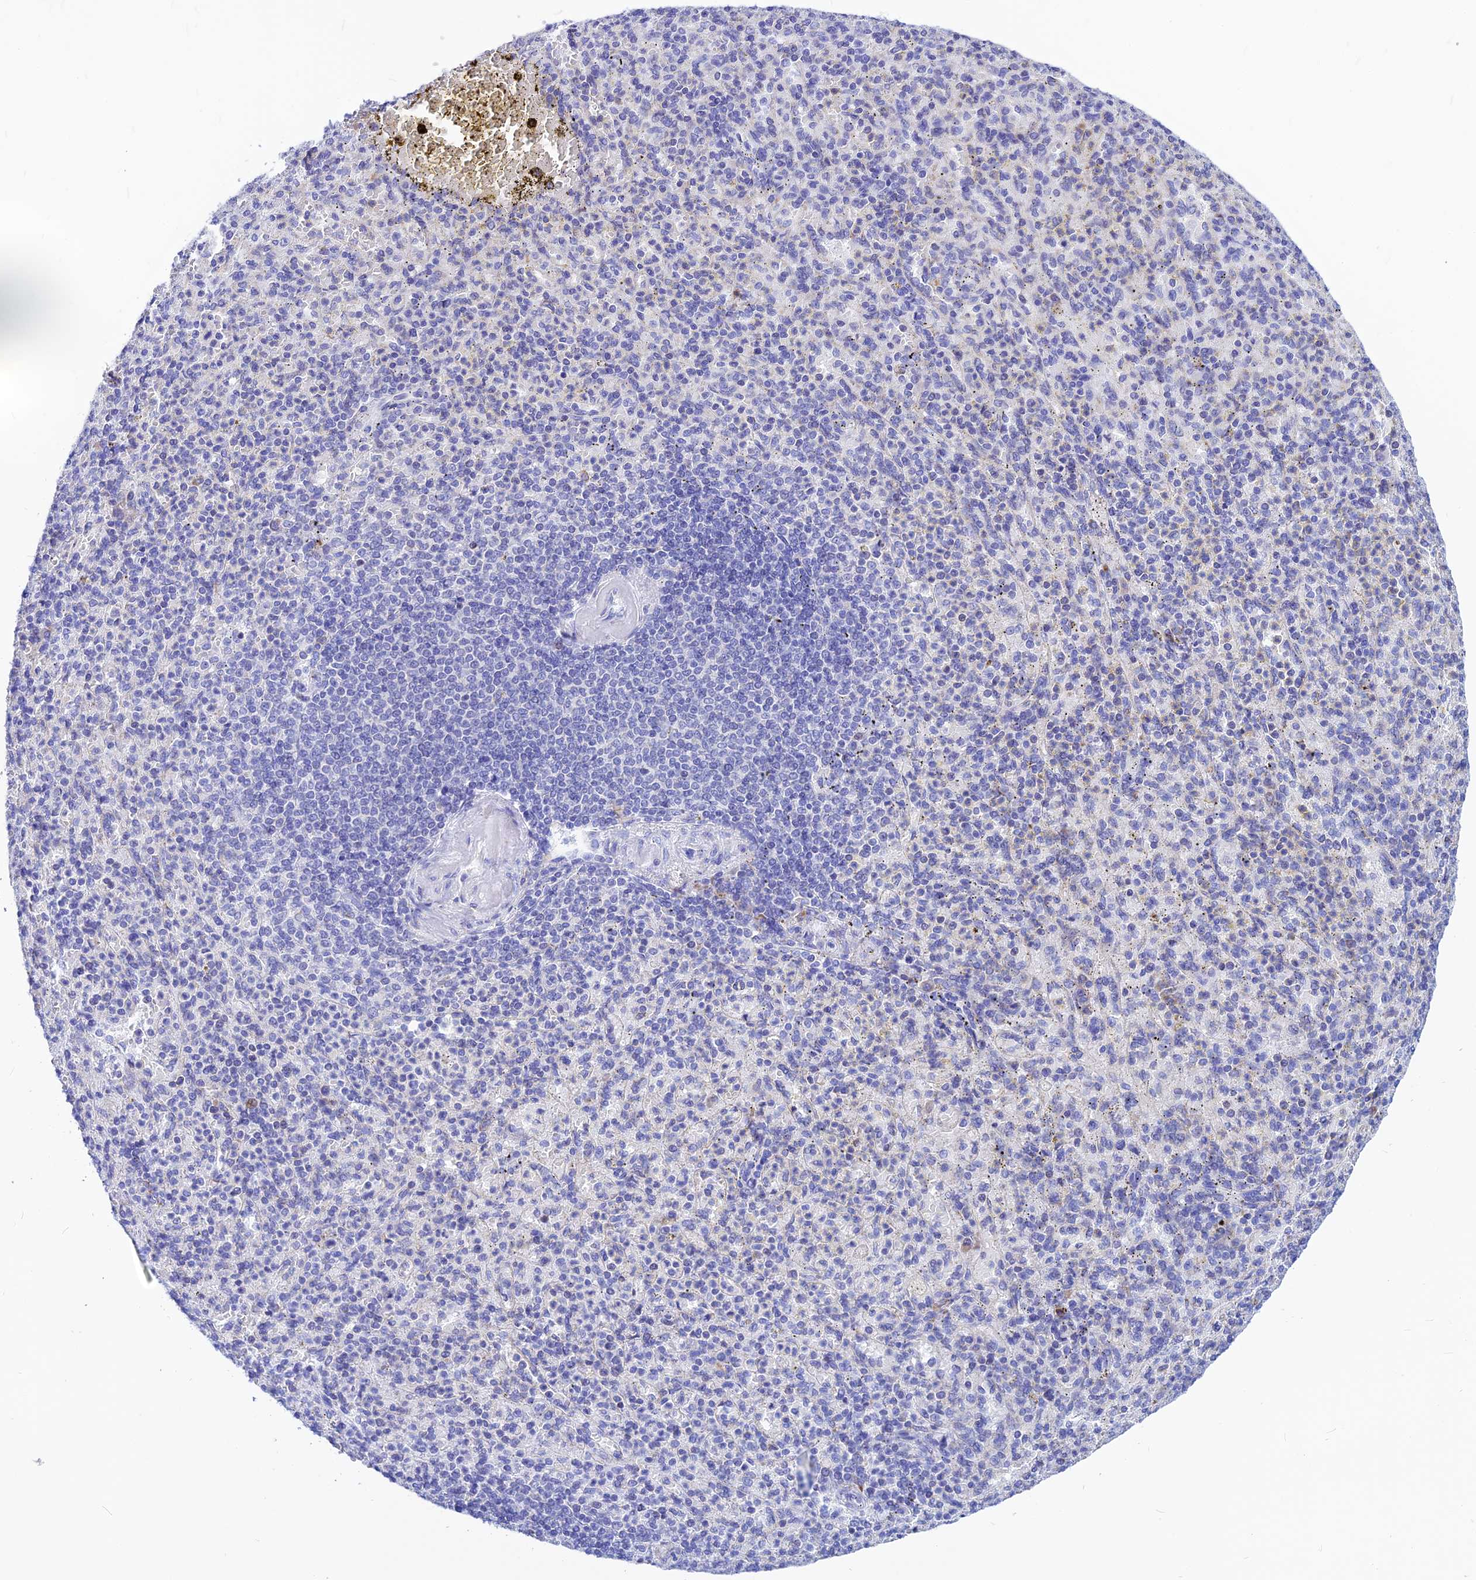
{"staining": {"intensity": "moderate", "quantity": "<25%", "location": "cytoplasmic/membranous"}, "tissue": "spleen", "cell_type": "Cells in red pulp", "image_type": "normal", "snomed": [{"axis": "morphology", "description": "Normal tissue, NOS"}, {"axis": "topography", "description": "Spleen"}], "caption": "Brown immunohistochemical staining in normal human spleen reveals moderate cytoplasmic/membranous staining in approximately <25% of cells in red pulp.", "gene": "CNOT6", "patient": {"sex": "female", "age": 74}}